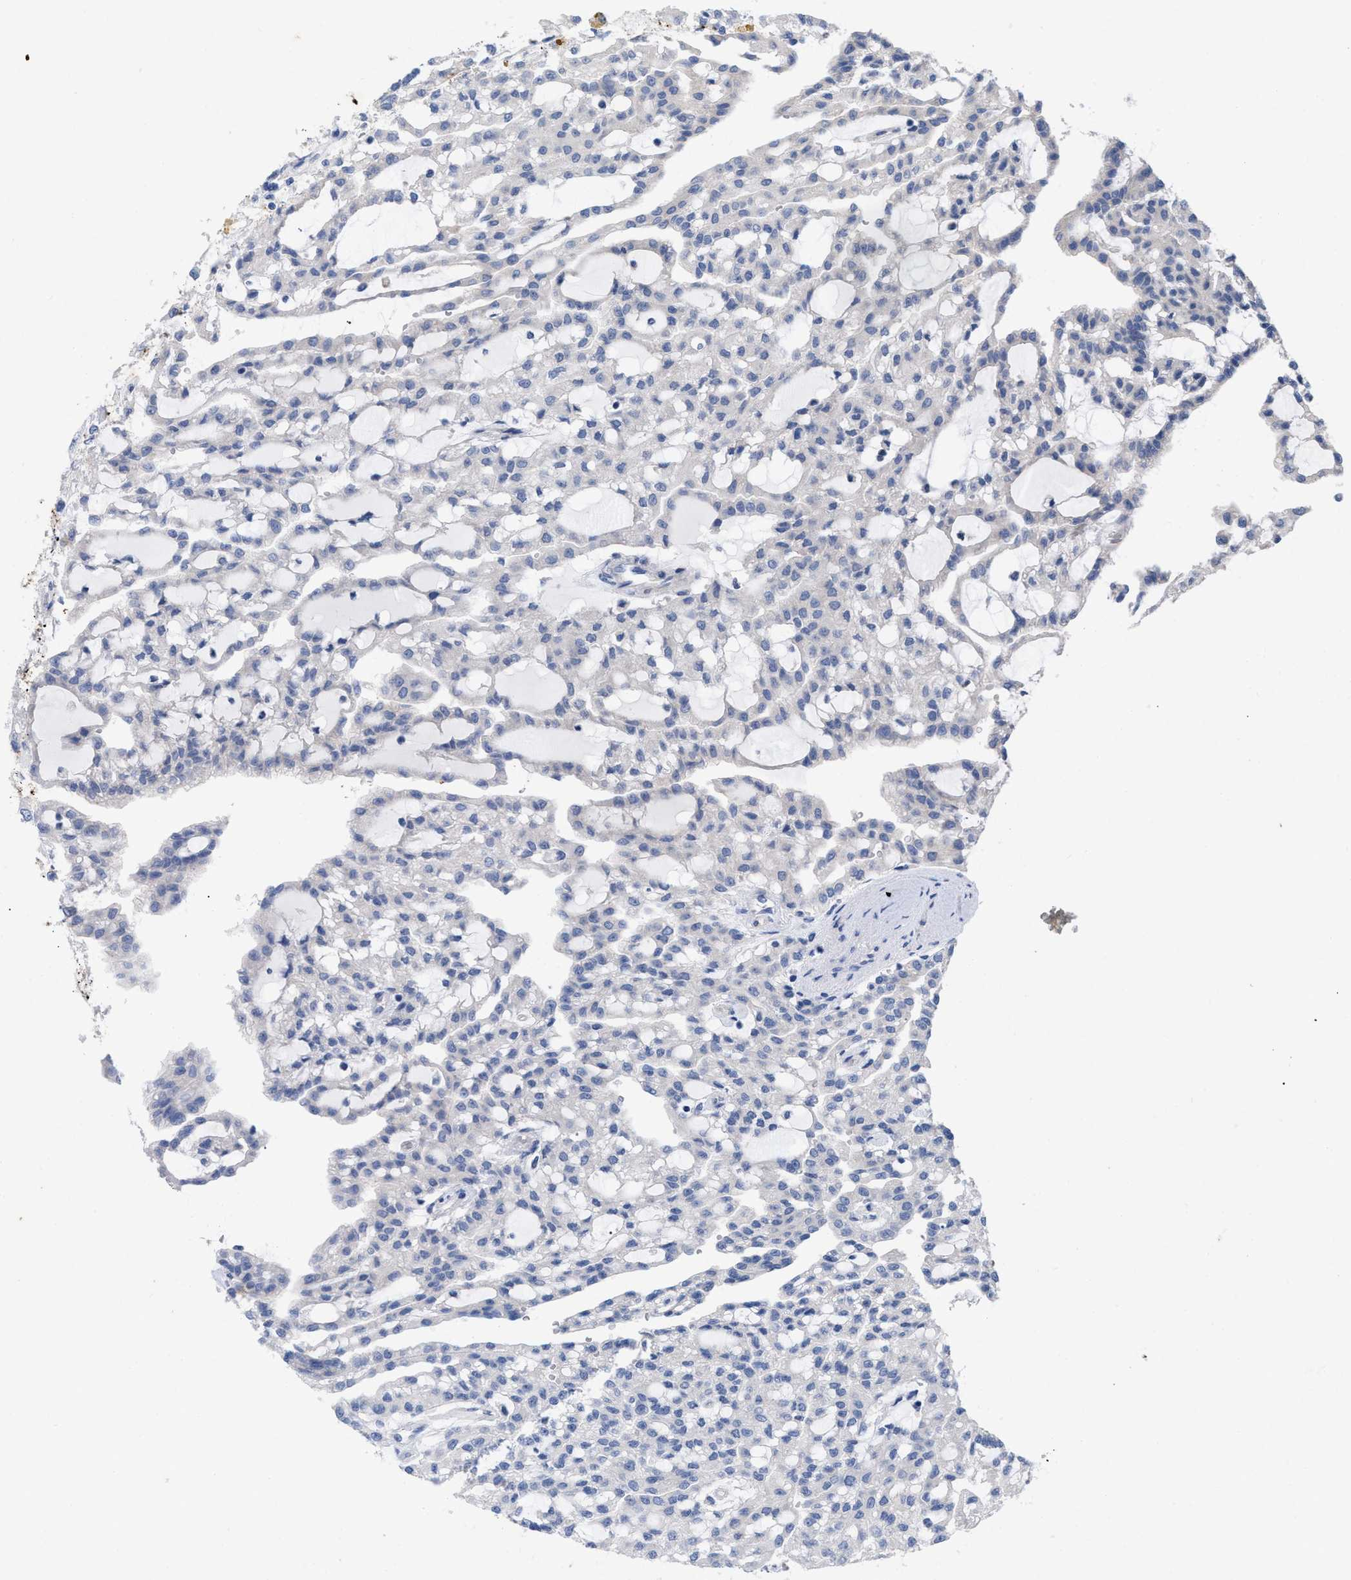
{"staining": {"intensity": "negative", "quantity": "none", "location": "none"}, "tissue": "renal cancer", "cell_type": "Tumor cells", "image_type": "cancer", "snomed": [{"axis": "morphology", "description": "Adenocarcinoma, NOS"}, {"axis": "topography", "description": "Kidney"}], "caption": "The image displays no significant positivity in tumor cells of renal adenocarcinoma. (DAB (3,3'-diaminobenzidine) immunohistochemistry, high magnification).", "gene": "VIP", "patient": {"sex": "male", "age": 63}}